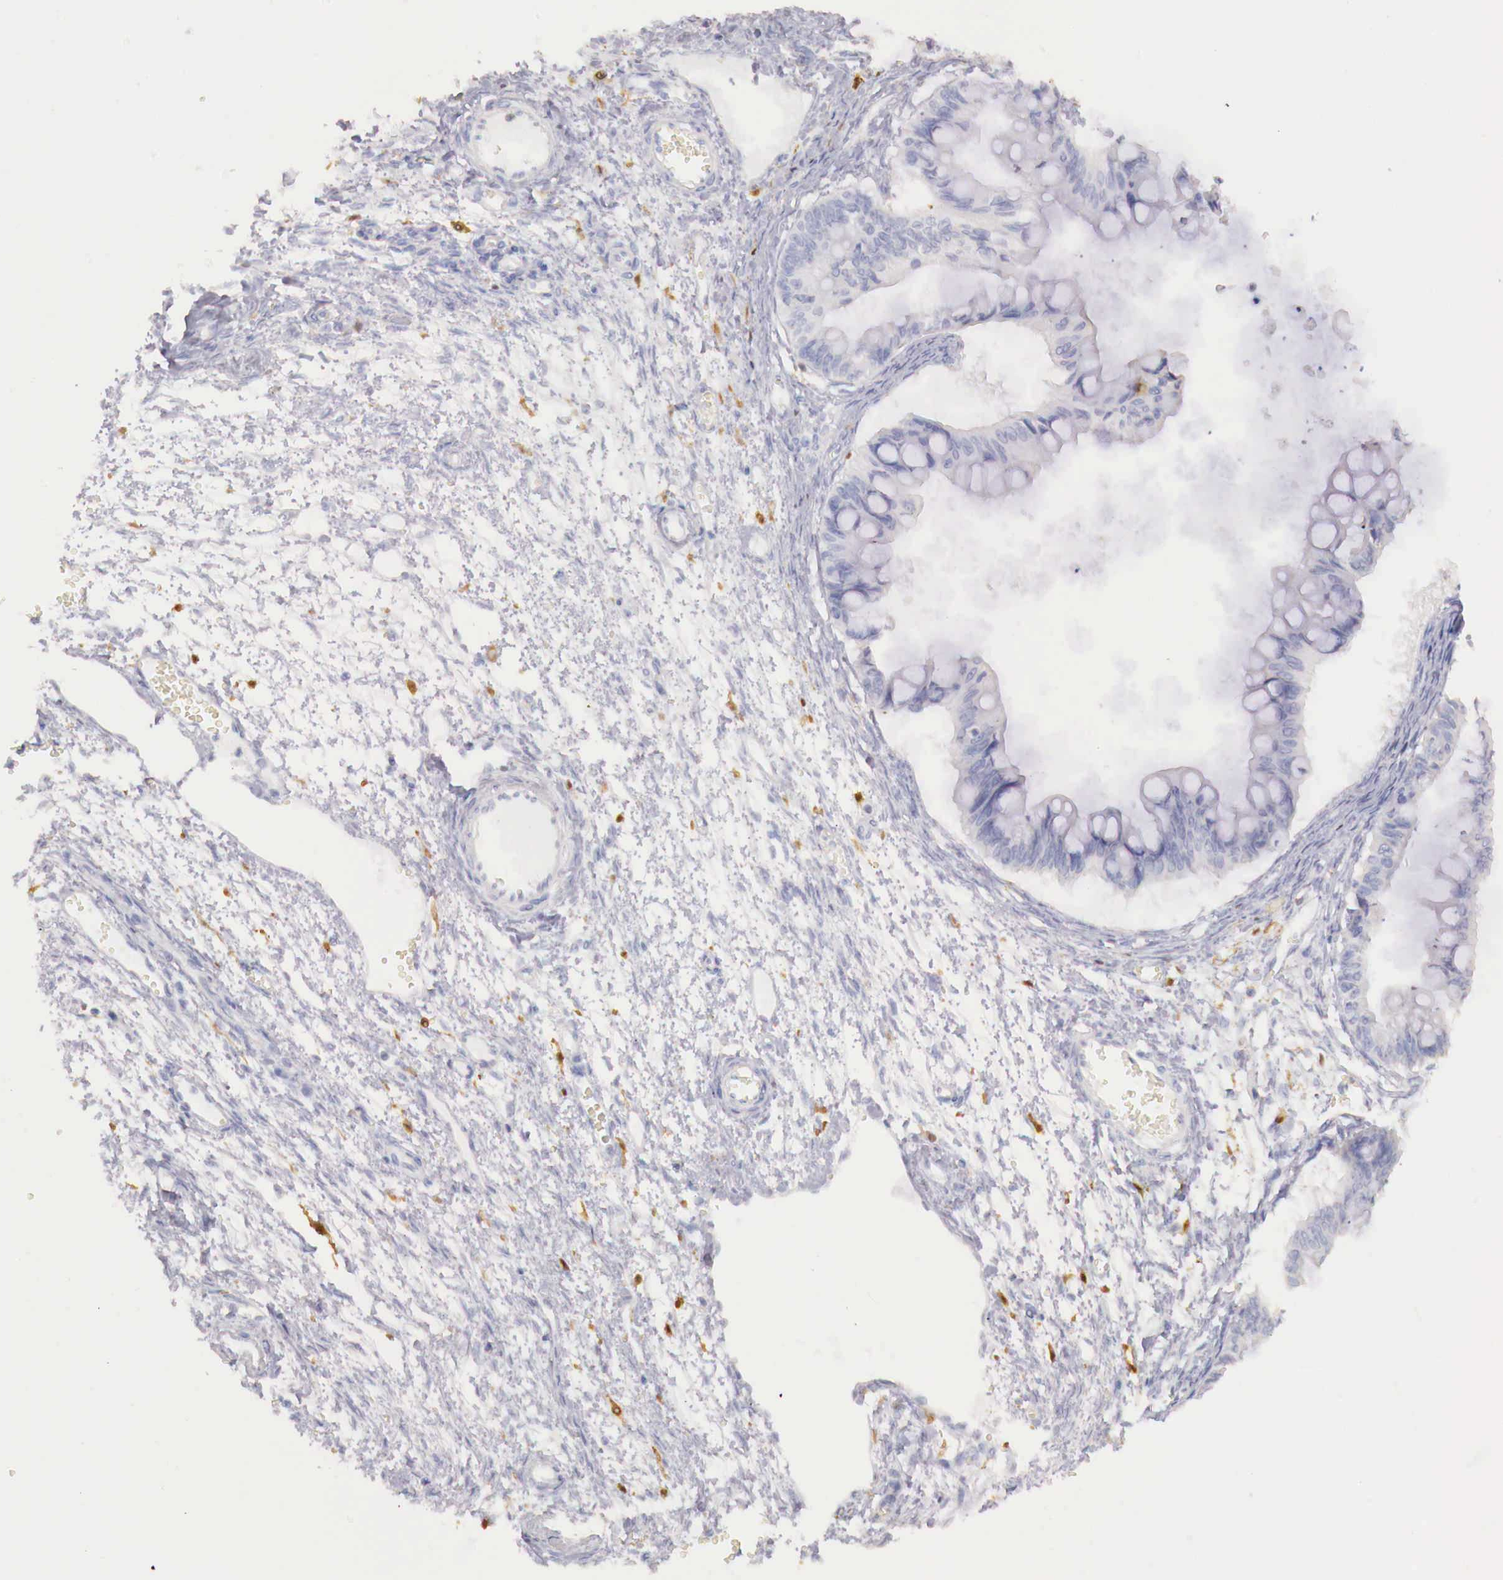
{"staining": {"intensity": "negative", "quantity": "none", "location": "none"}, "tissue": "ovarian cancer", "cell_type": "Tumor cells", "image_type": "cancer", "snomed": [{"axis": "morphology", "description": "Cystadenocarcinoma, mucinous, NOS"}, {"axis": "topography", "description": "Ovary"}], "caption": "This is a micrograph of immunohistochemistry staining of mucinous cystadenocarcinoma (ovarian), which shows no staining in tumor cells. (DAB (3,3'-diaminobenzidine) IHC visualized using brightfield microscopy, high magnification).", "gene": "RENBP", "patient": {"sex": "female", "age": 57}}